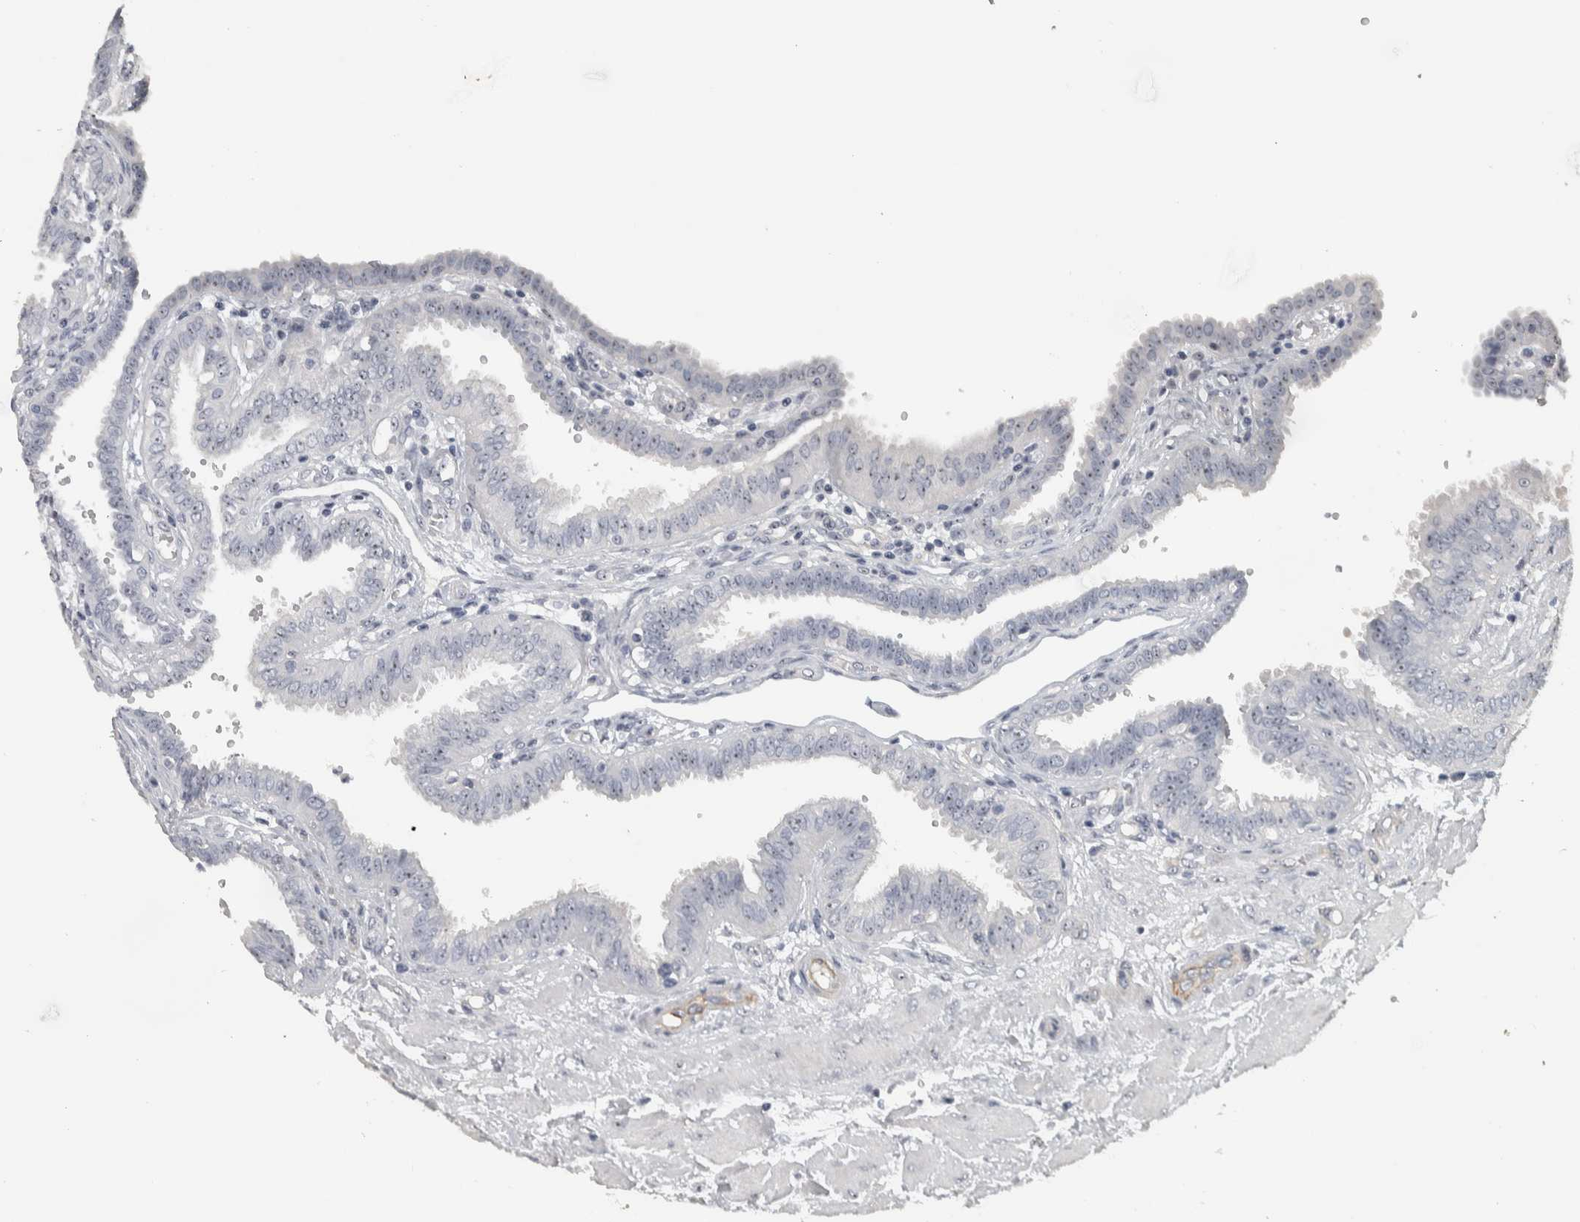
{"staining": {"intensity": "weak", "quantity": "25%-75%", "location": "nuclear"}, "tissue": "fallopian tube", "cell_type": "Glandular cells", "image_type": "normal", "snomed": [{"axis": "morphology", "description": "Normal tissue, NOS"}, {"axis": "topography", "description": "Fallopian tube"}, {"axis": "topography", "description": "Placenta"}], "caption": "Immunohistochemical staining of normal human fallopian tube demonstrates low levels of weak nuclear expression in about 25%-75% of glandular cells. Nuclei are stained in blue.", "gene": "DCAF10", "patient": {"sex": "female", "age": 32}}